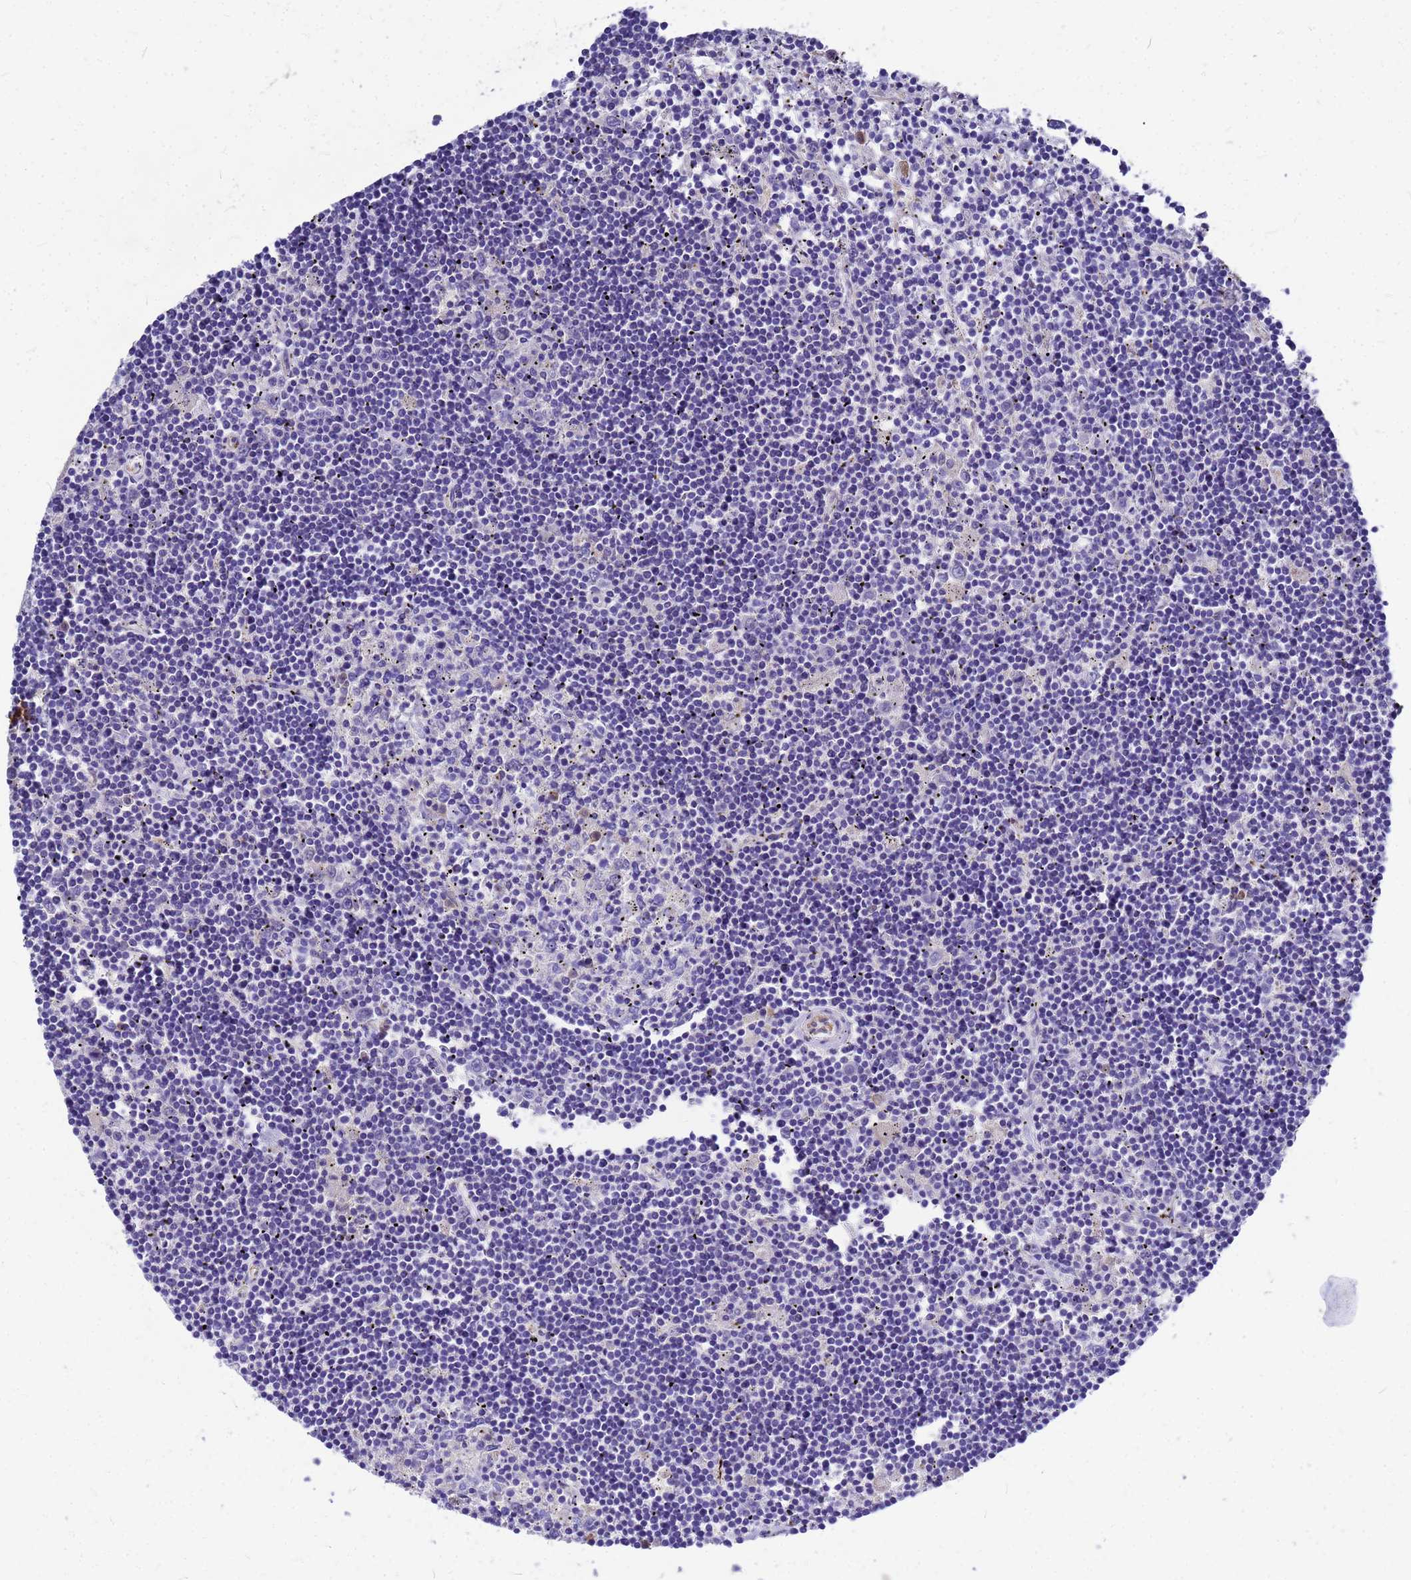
{"staining": {"intensity": "negative", "quantity": "none", "location": "none"}, "tissue": "lymphoma", "cell_type": "Tumor cells", "image_type": "cancer", "snomed": [{"axis": "morphology", "description": "Malignant lymphoma, non-Hodgkin's type, Low grade"}, {"axis": "topography", "description": "Spleen"}], "caption": "This is an IHC image of human lymphoma. There is no staining in tumor cells.", "gene": "FBXW5", "patient": {"sex": "male", "age": 76}}